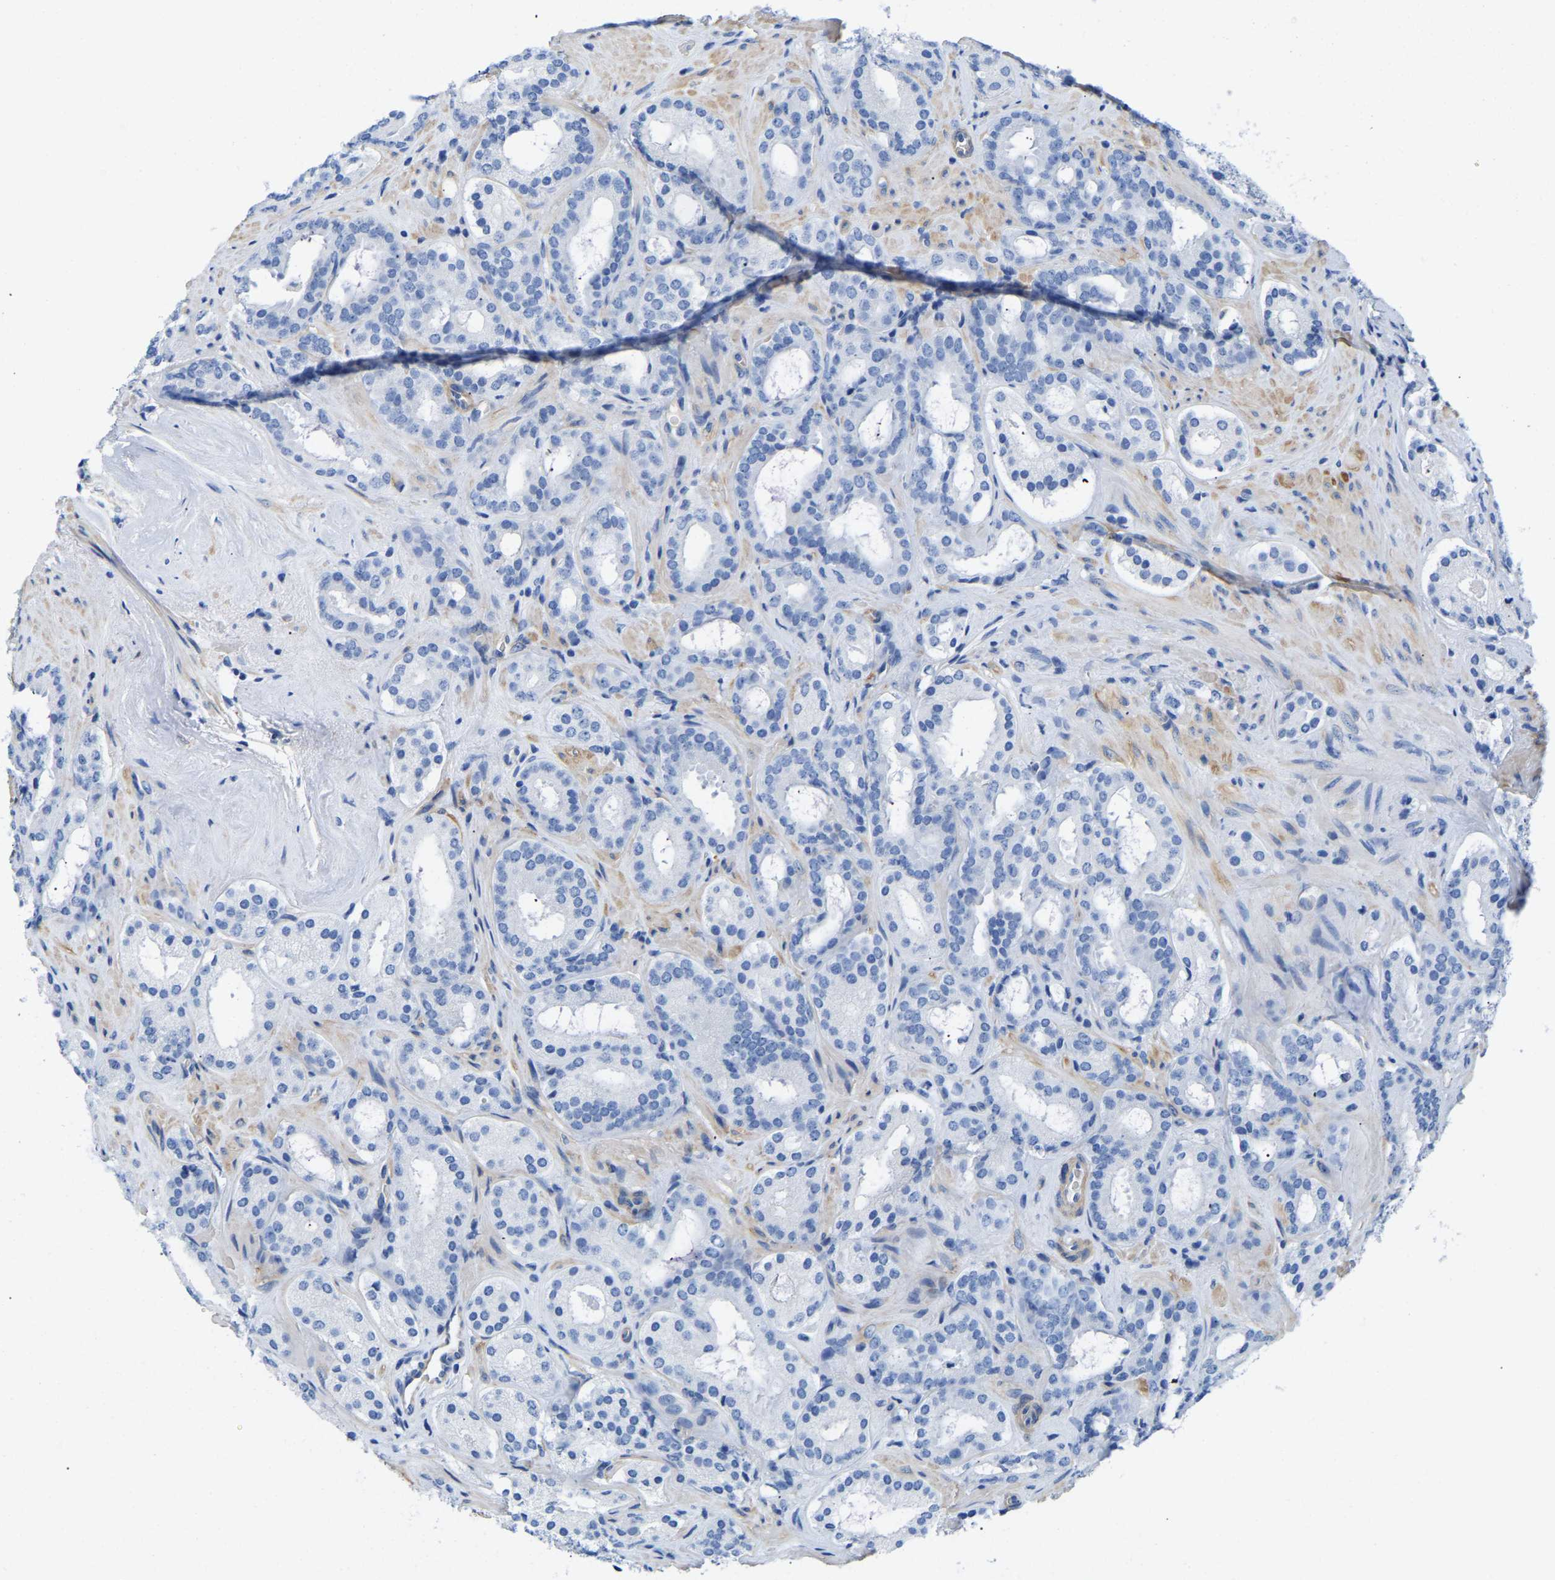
{"staining": {"intensity": "negative", "quantity": "none", "location": "none"}, "tissue": "prostate cancer", "cell_type": "Tumor cells", "image_type": "cancer", "snomed": [{"axis": "morphology", "description": "Adenocarcinoma, Low grade"}, {"axis": "topography", "description": "Prostate"}], "caption": "Immunohistochemistry (IHC) histopathology image of human low-grade adenocarcinoma (prostate) stained for a protein (brown), which demonstrates no staining in tumor cells. (Brightfield microscopy of DAB immunohistochemistry (IHC) at high magnification).", "gene": "UPK3A", "patient": {"sex": "male", "age": 69}}